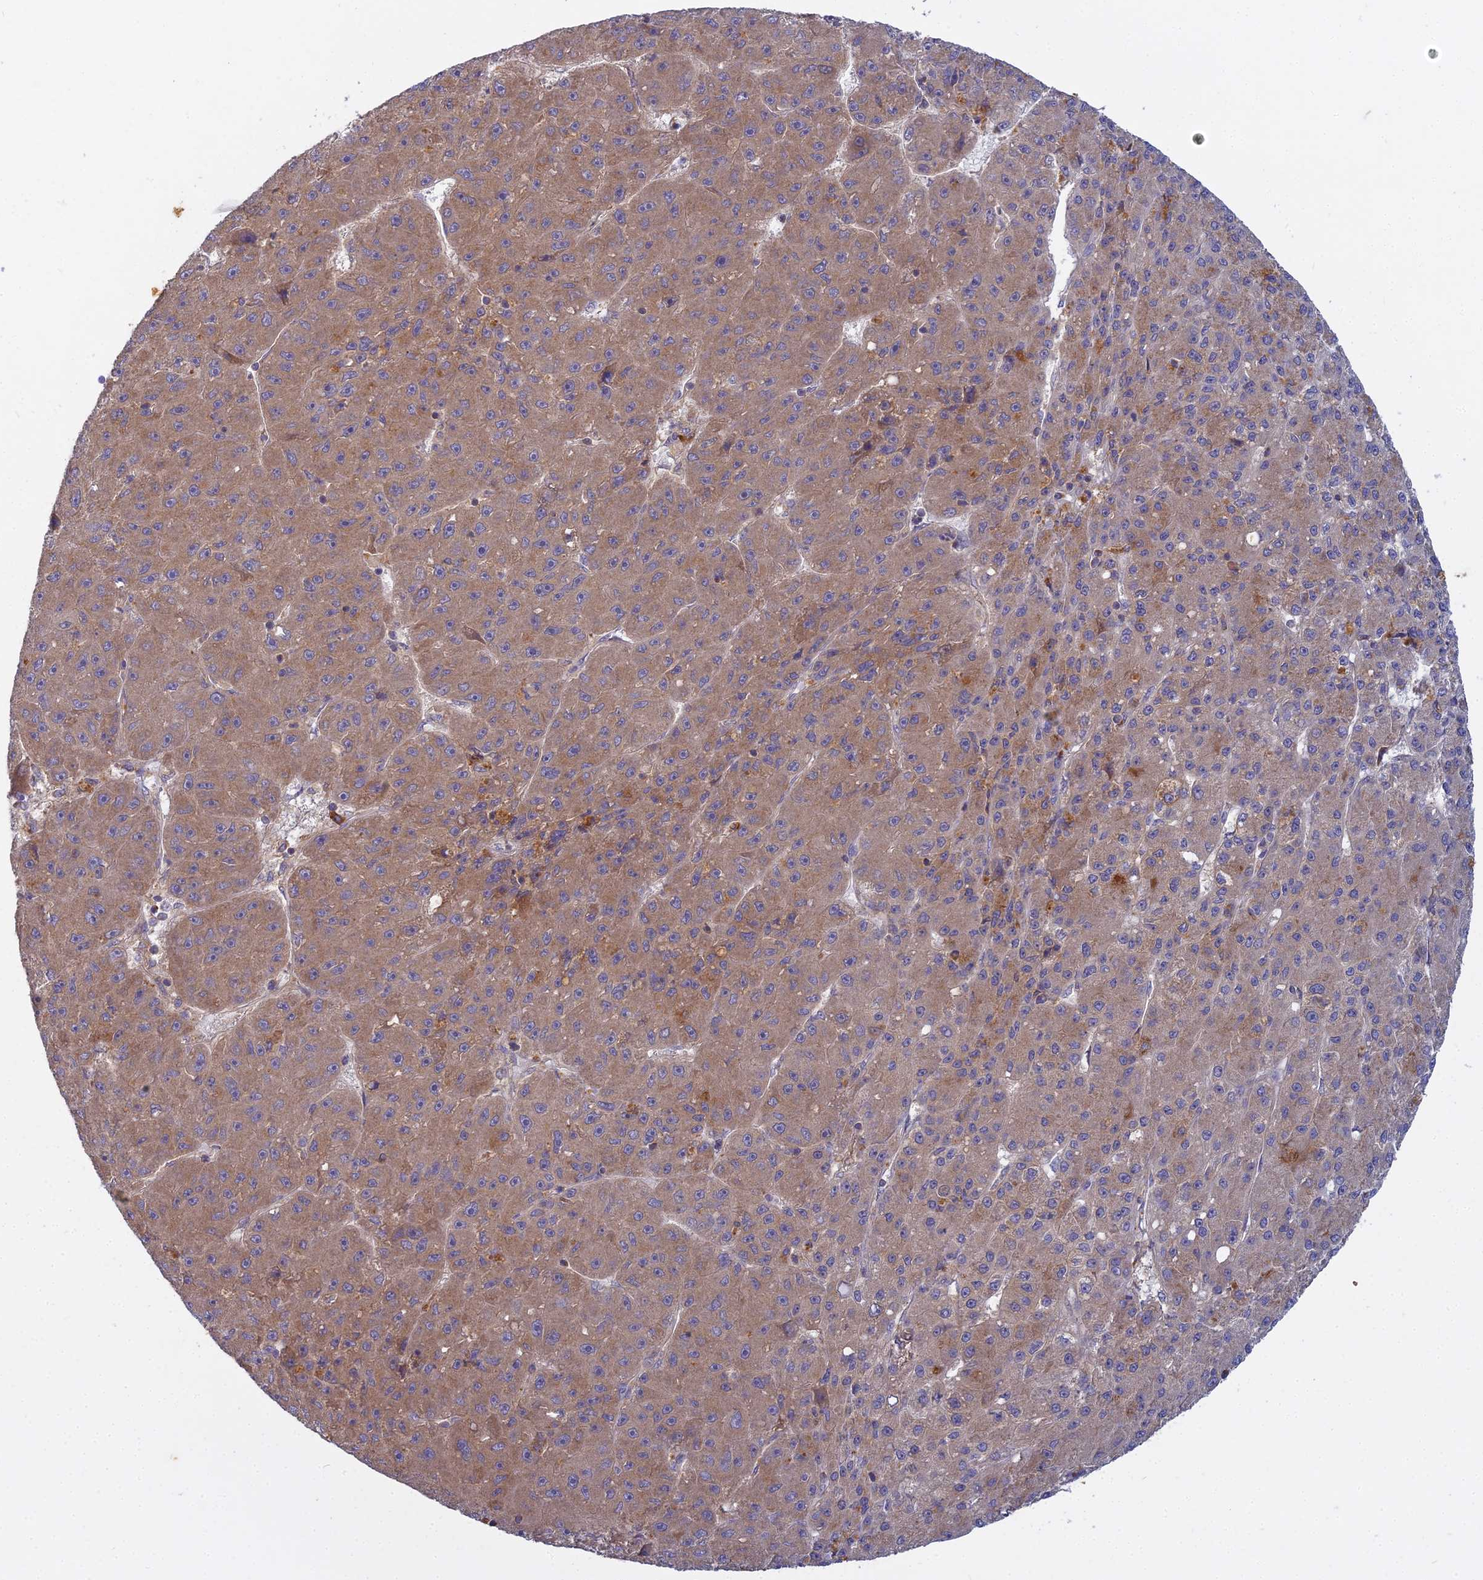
{"staining": {"intensity": "moderate", "quantity": ">75%", "location": "cytoplasmic/membranous"}, "tissue": "liver cancer", "cell_type": "Tumor cells", "image_type": "cancer", "snomed": [{"axis": "morphology", "description": "Carcinoma, Hepatocellular, NOS"}, {"axis": "topography", "description": "Liver"}], "caption": "Immunohistochemistry (IHC) staining of liver cancer, which exhibits medium levels of moderate cytoplasmic/membranous expression in approximately >75% of tumor cells indicating moderate cytoplasmic/membranous protein expression. The staining was performed using DAB (3,3'-diaminobenzidine) (brown) for protein detection and nuclei were counterstained in hematoxylin (blue).", "gene": "CCDC167", "patient": {"sex": "male", "age": 67}}